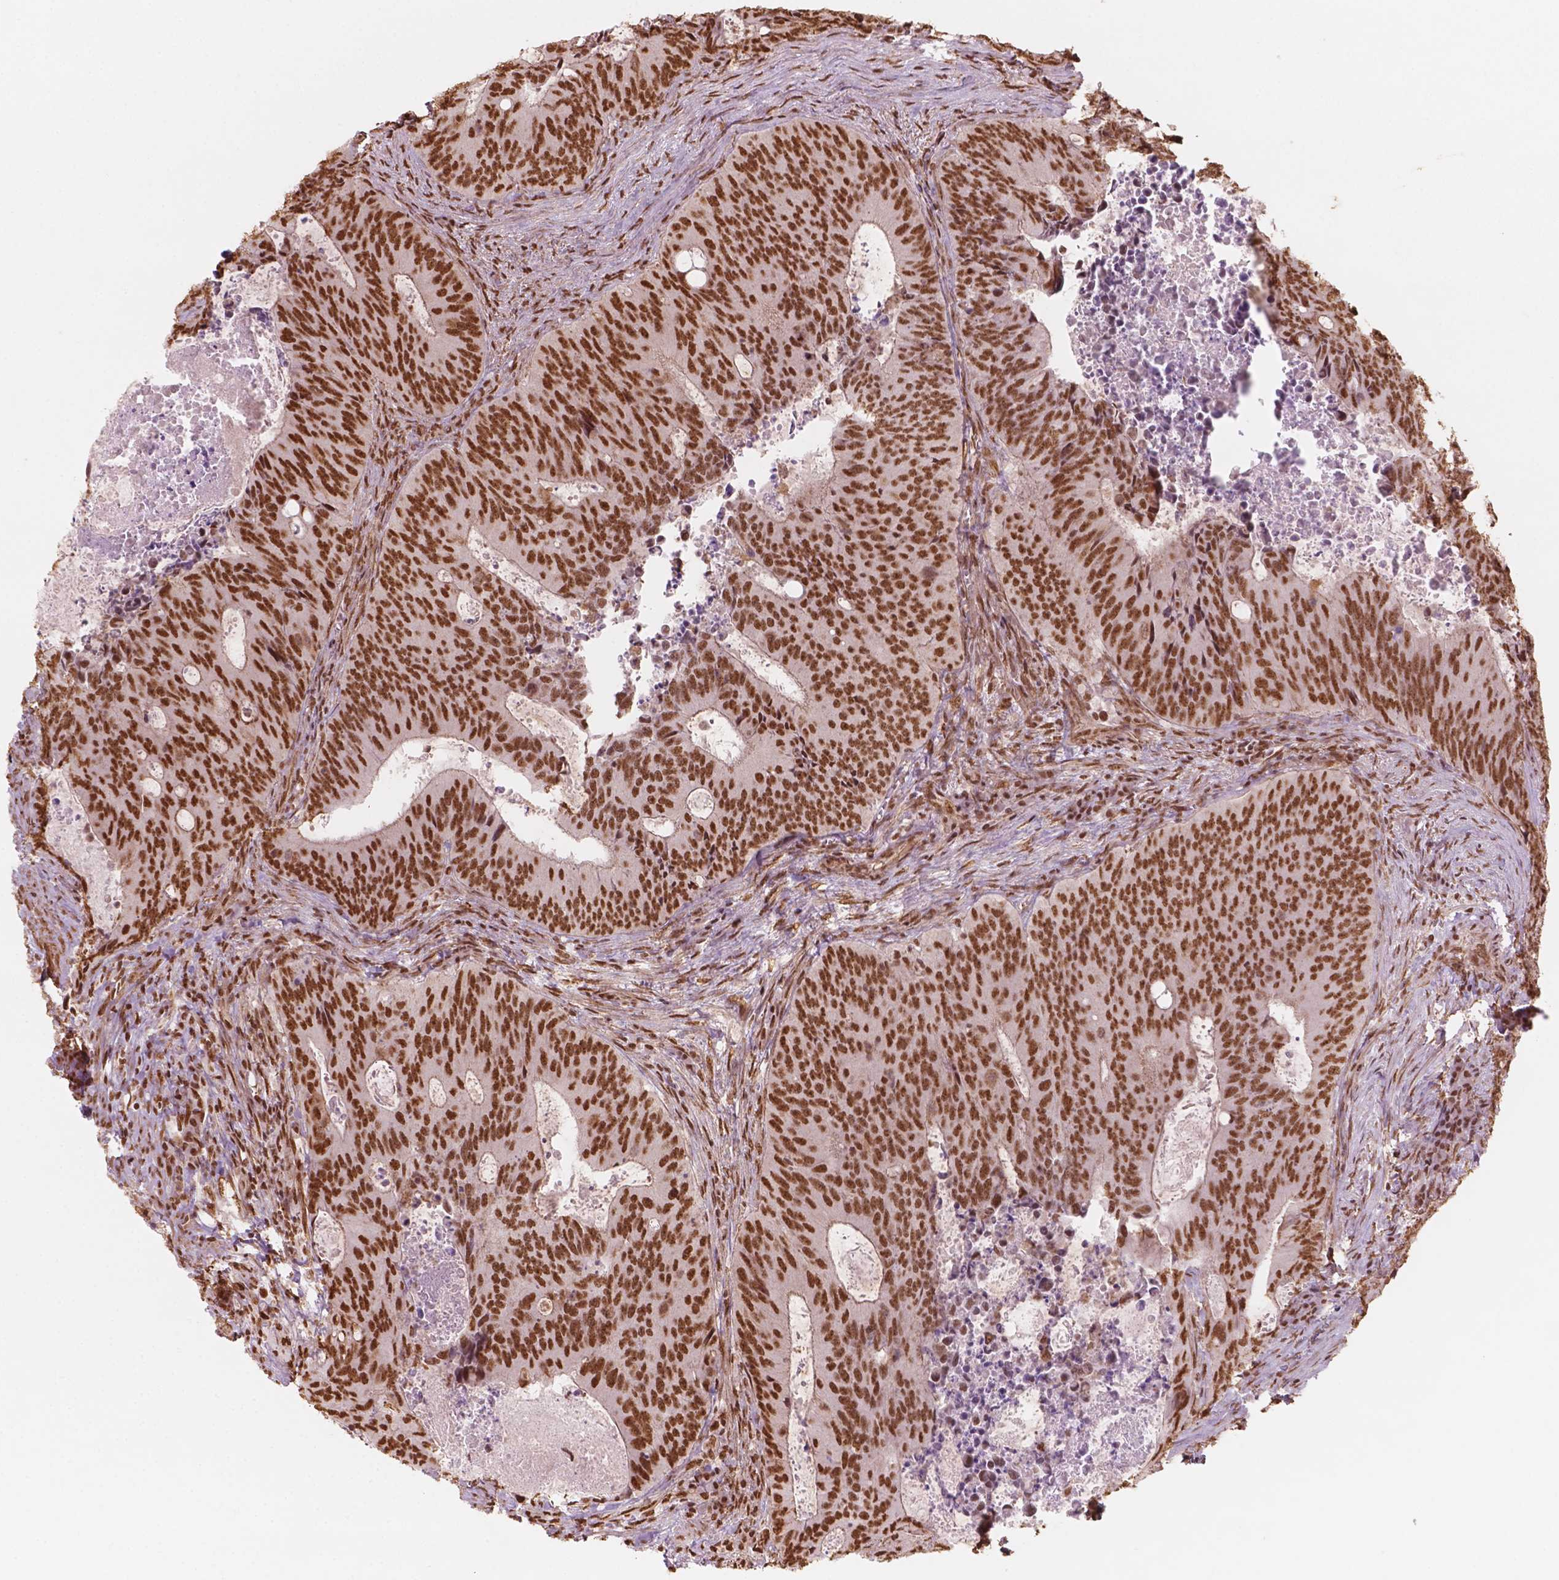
{"staining": {"intensity": "moderate", "quantity": ">75%", "location": "nuclear"}, "tissue": "colorectal cancer", "cell_type": "Tumor cells", "image_type": "cancer", "snomed": [{"axis": "morphology", "description": "Adenocarcinoma, NOS"}, {"axis": "topography", "description": "Colon"}], "caption": "Moderate nuclear staining is seen in about >75% of tumor cells in colorectal cancer (adenocarcinoma).", "gene": "GTF3C5", "patient": {"sex": "male", "age": 67}}